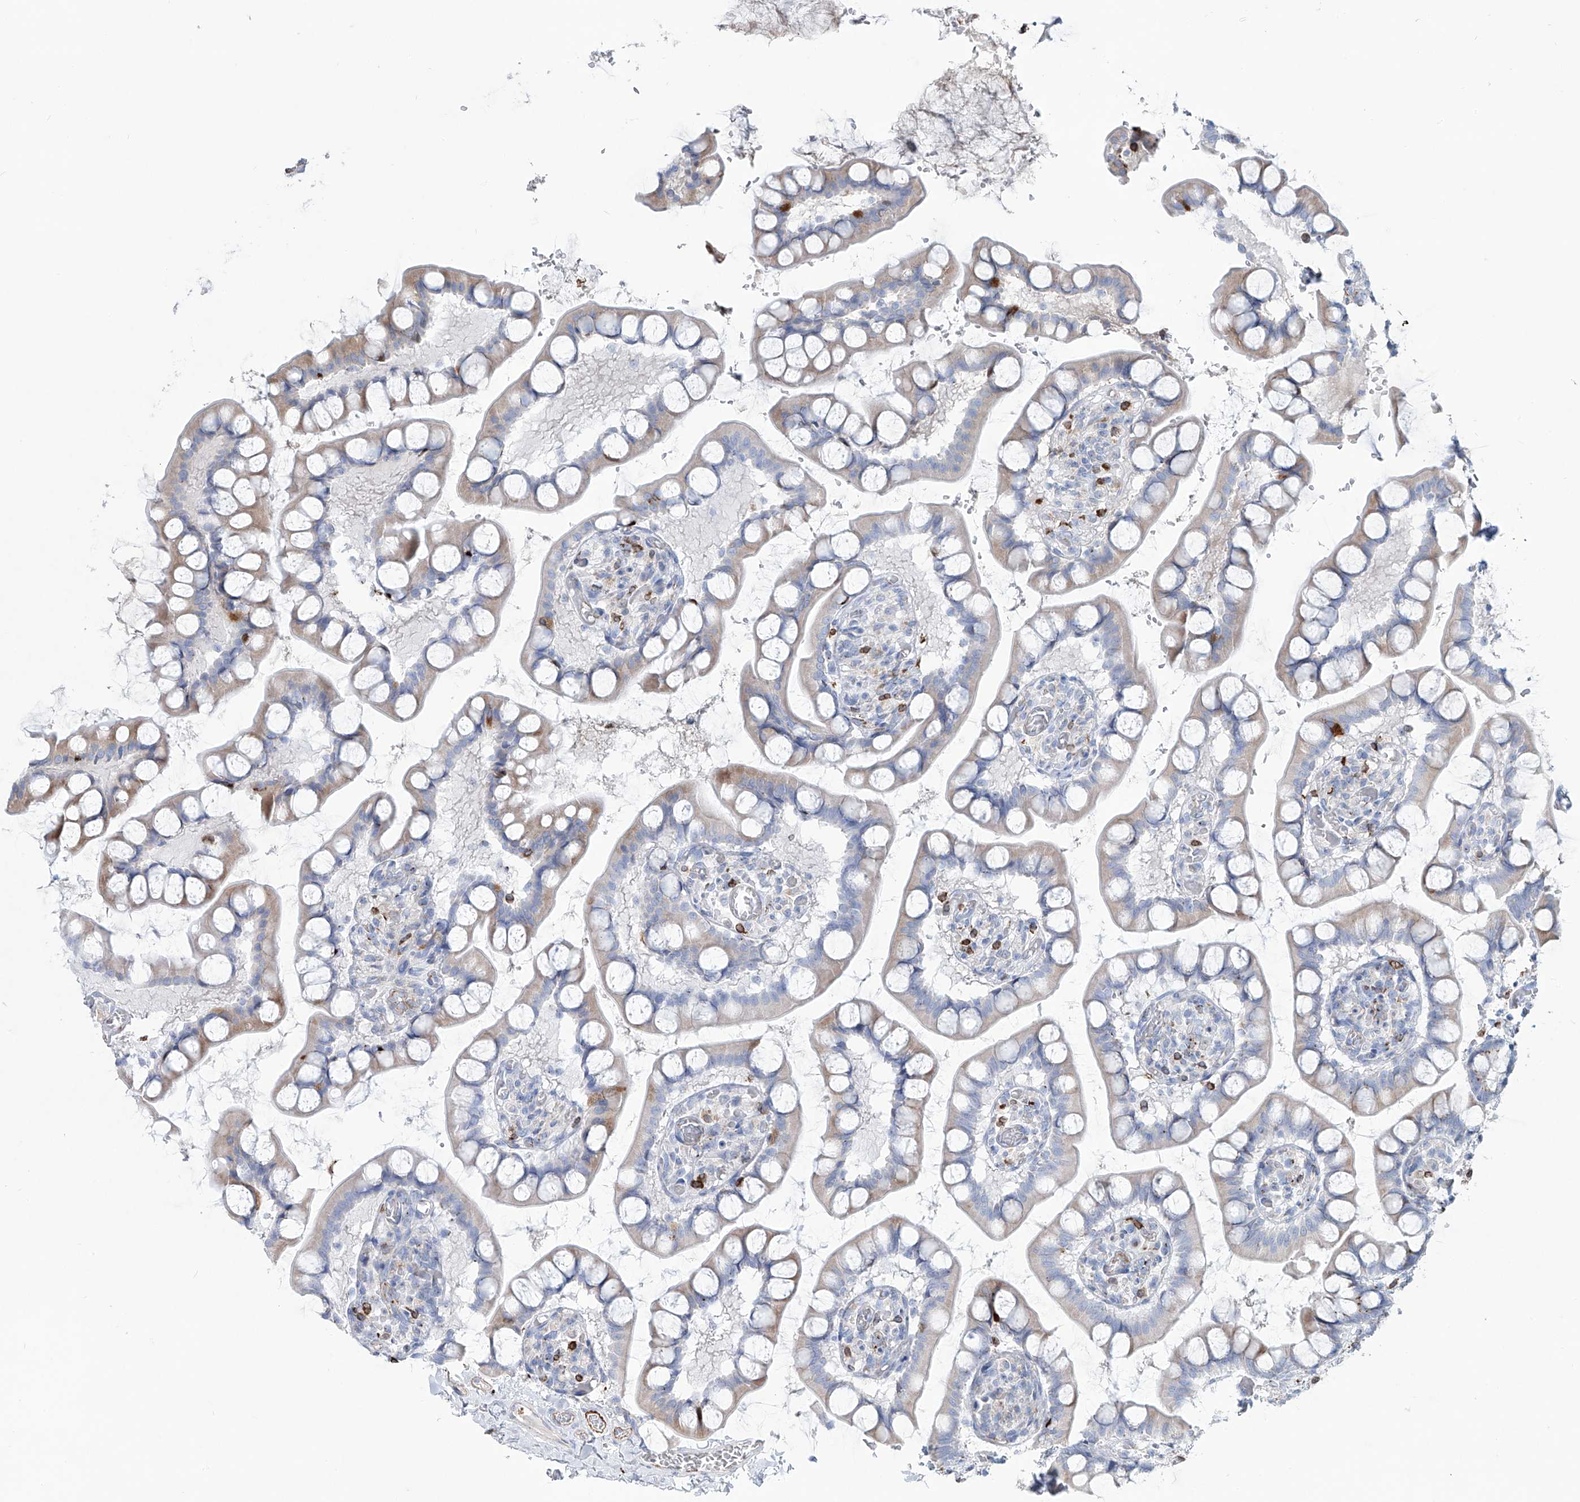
{"staining": {"intensity": "weak", "quantity": "<25%", "location": "cytoplasmic/membranous"}, "tissue": "small intestine", "cell_type": "Glandular cells", "image_type": "normal", "snomed": [{"axis": "morphology", "description": "Normal tissue, NOS"}, {"axis": "topography", "description": "Small intestine"}], "caption": "The immunohistochemistry (IHC) micrograph has no significant positivity in glandular cells of small intestine. (Stains: DAB (3,3'-diaminobenzidine) IHC with hematoxylin counter stain, Microscopy: brightfield microscopy at high magnification).", "gene": "CDH5", "patient": {"sex": "male", "age": 52}}